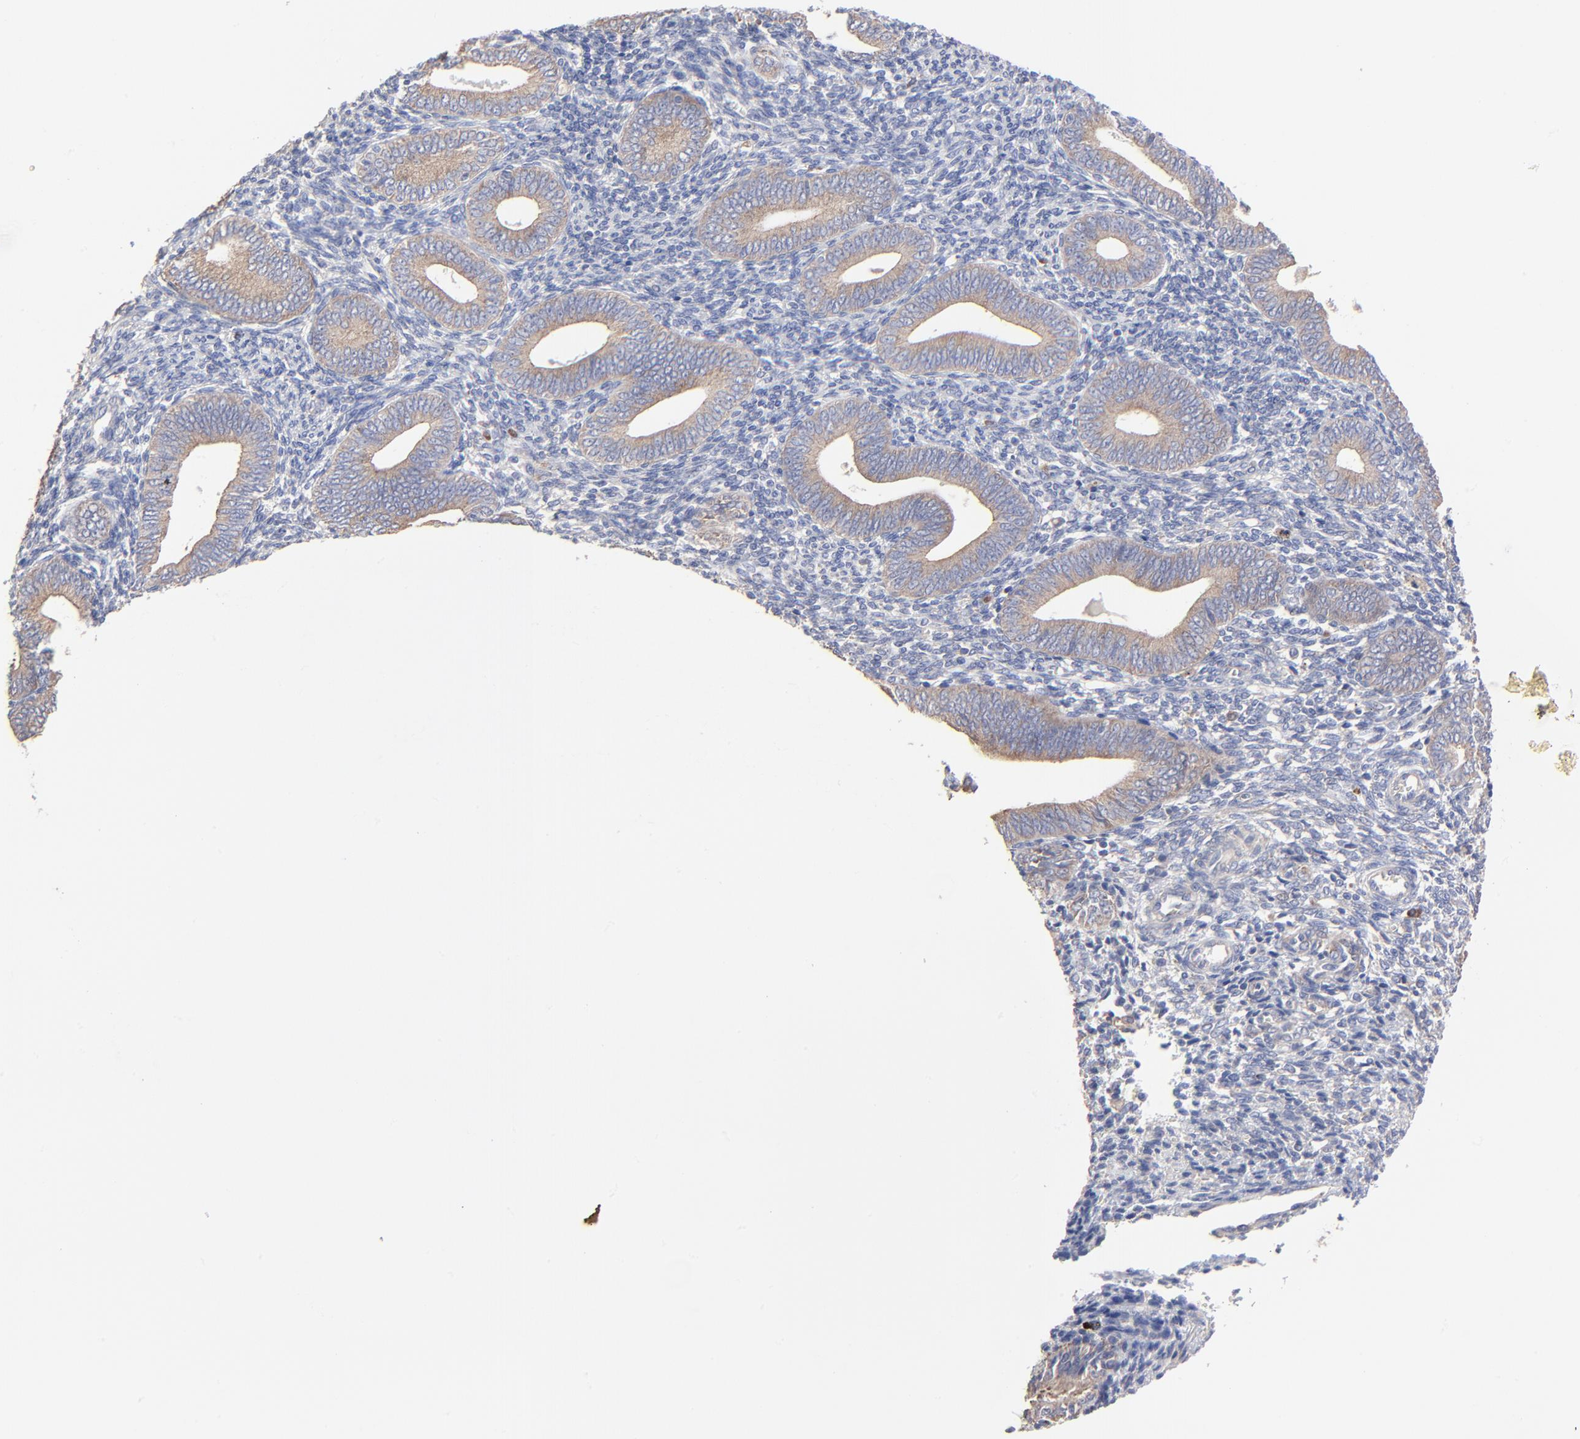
{"staining": {"intensity": "negative", "quantity": "none", "location": "none"}, "tissue": "endometrium", "cell_type": "Cells in endometrial stroma", "image_type": "normal", "snomed": [{"axis": "morphology", "description": "Normal tissue, NOS"}, {"axis": "topography", "description": "Uterus"}, {"axis": "topography", "description": "Endometrium"}], "caption": "Immunohistochemistry micrograph of benign endometrium: human endometrium stained with DAB (3,3'-diaminobenzidine) demonstrates no significant protein positivity in cells in endometrial stroma.", "gene": "PPFIBP2", "patient": {"sex": "female", "age": 33}}